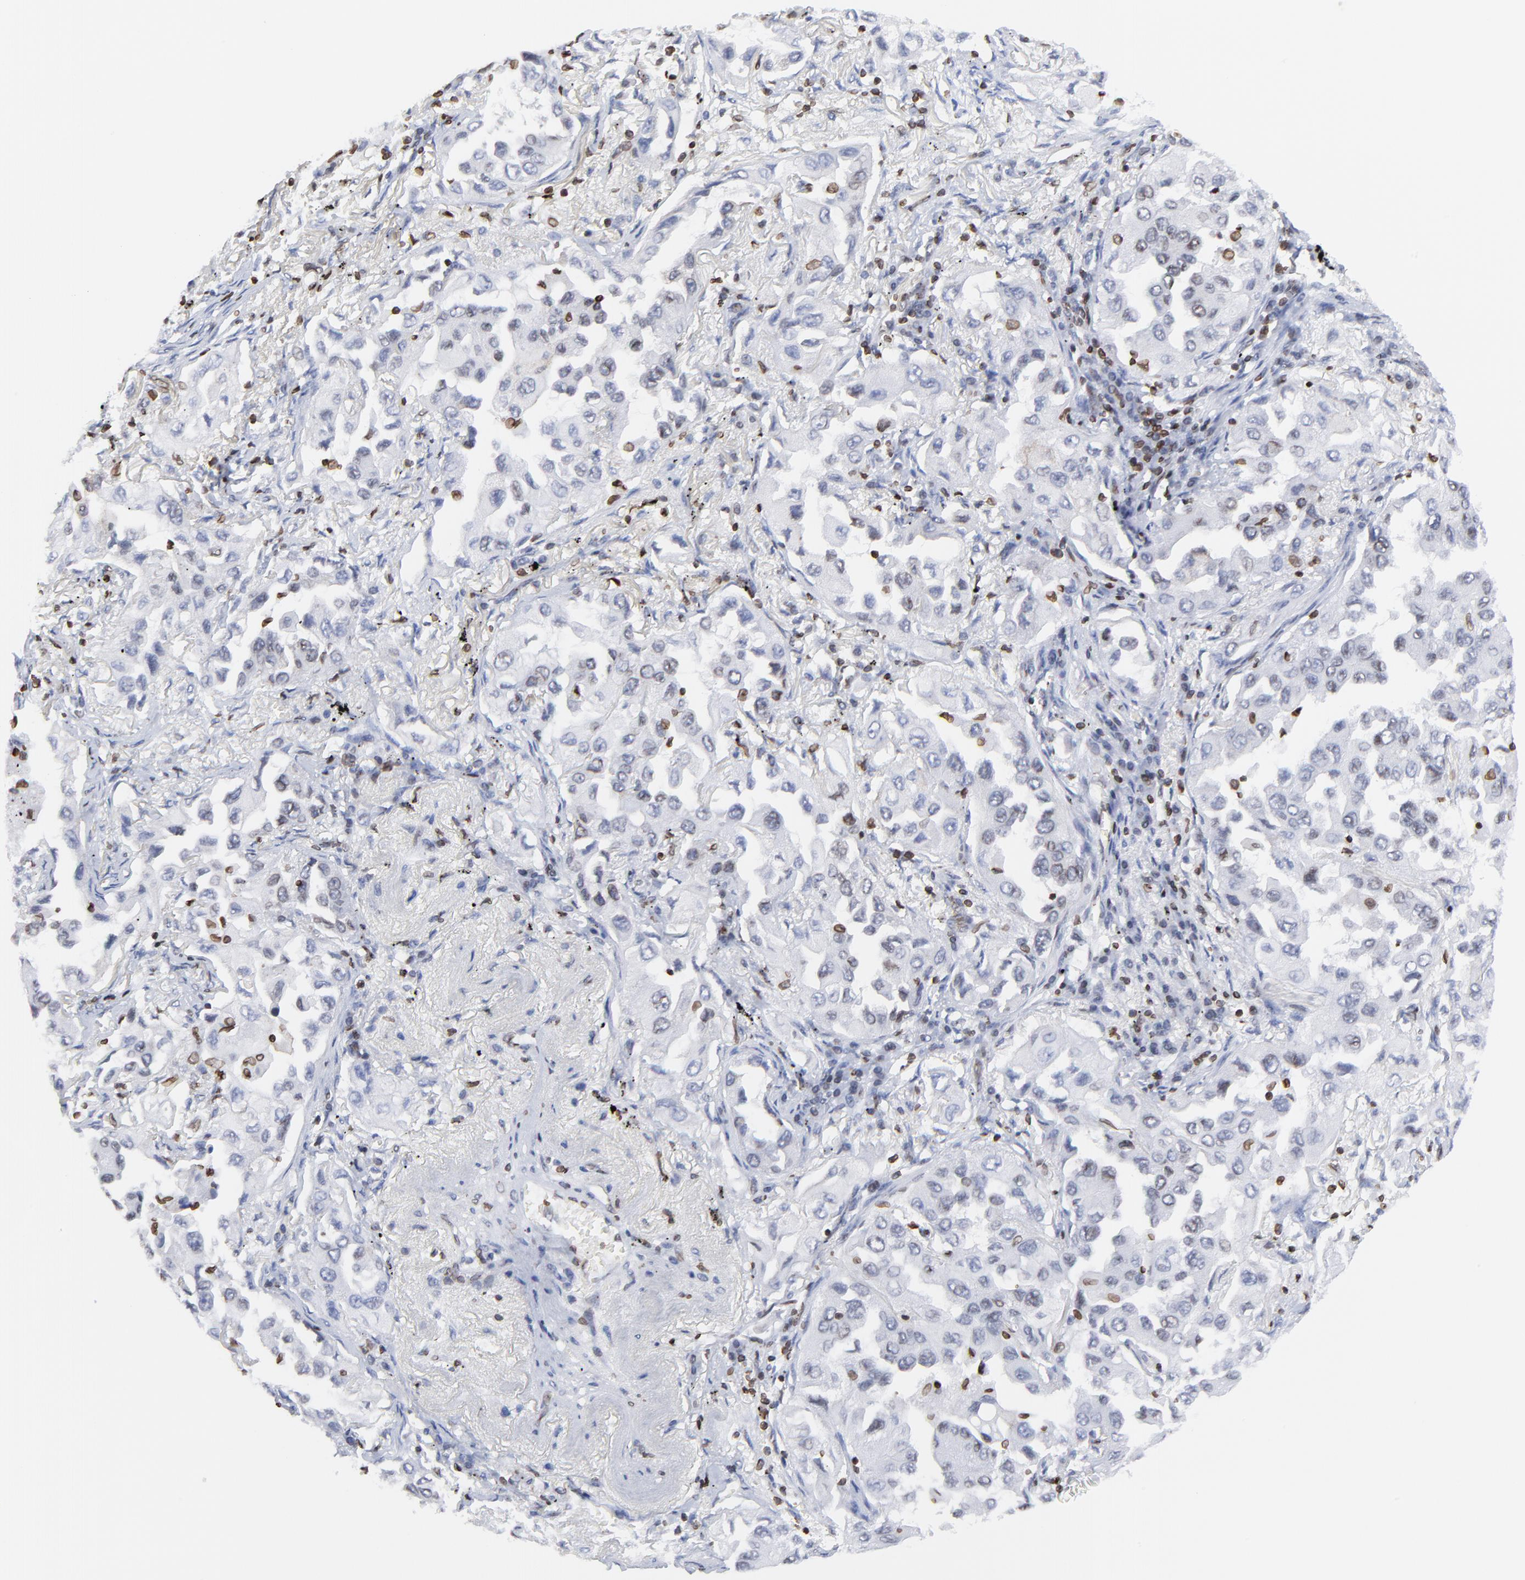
{"staining": {"intensity": "moderate", "quantity": "<25%", "location": "cytoplasmic/membranous,nuclear"}, "tissue": "lung cancer", "cell_type": "Tumor cells", "image_type": "cancer", "snomed": [{"axis": "morphology", "description": "Adenocarcinoma, NOS"}, {"axis": "topography", "description": "Lung"}], "caption": "Lung cancer (adenocarcinoma) was stained to show a protein in brown. There is low levels of moderate cytoplasmic/membranous and nuclear staining in about <25% of tumor cells.", "gene": "THAP7", "patient": {"sex": "female", "age": 65}}